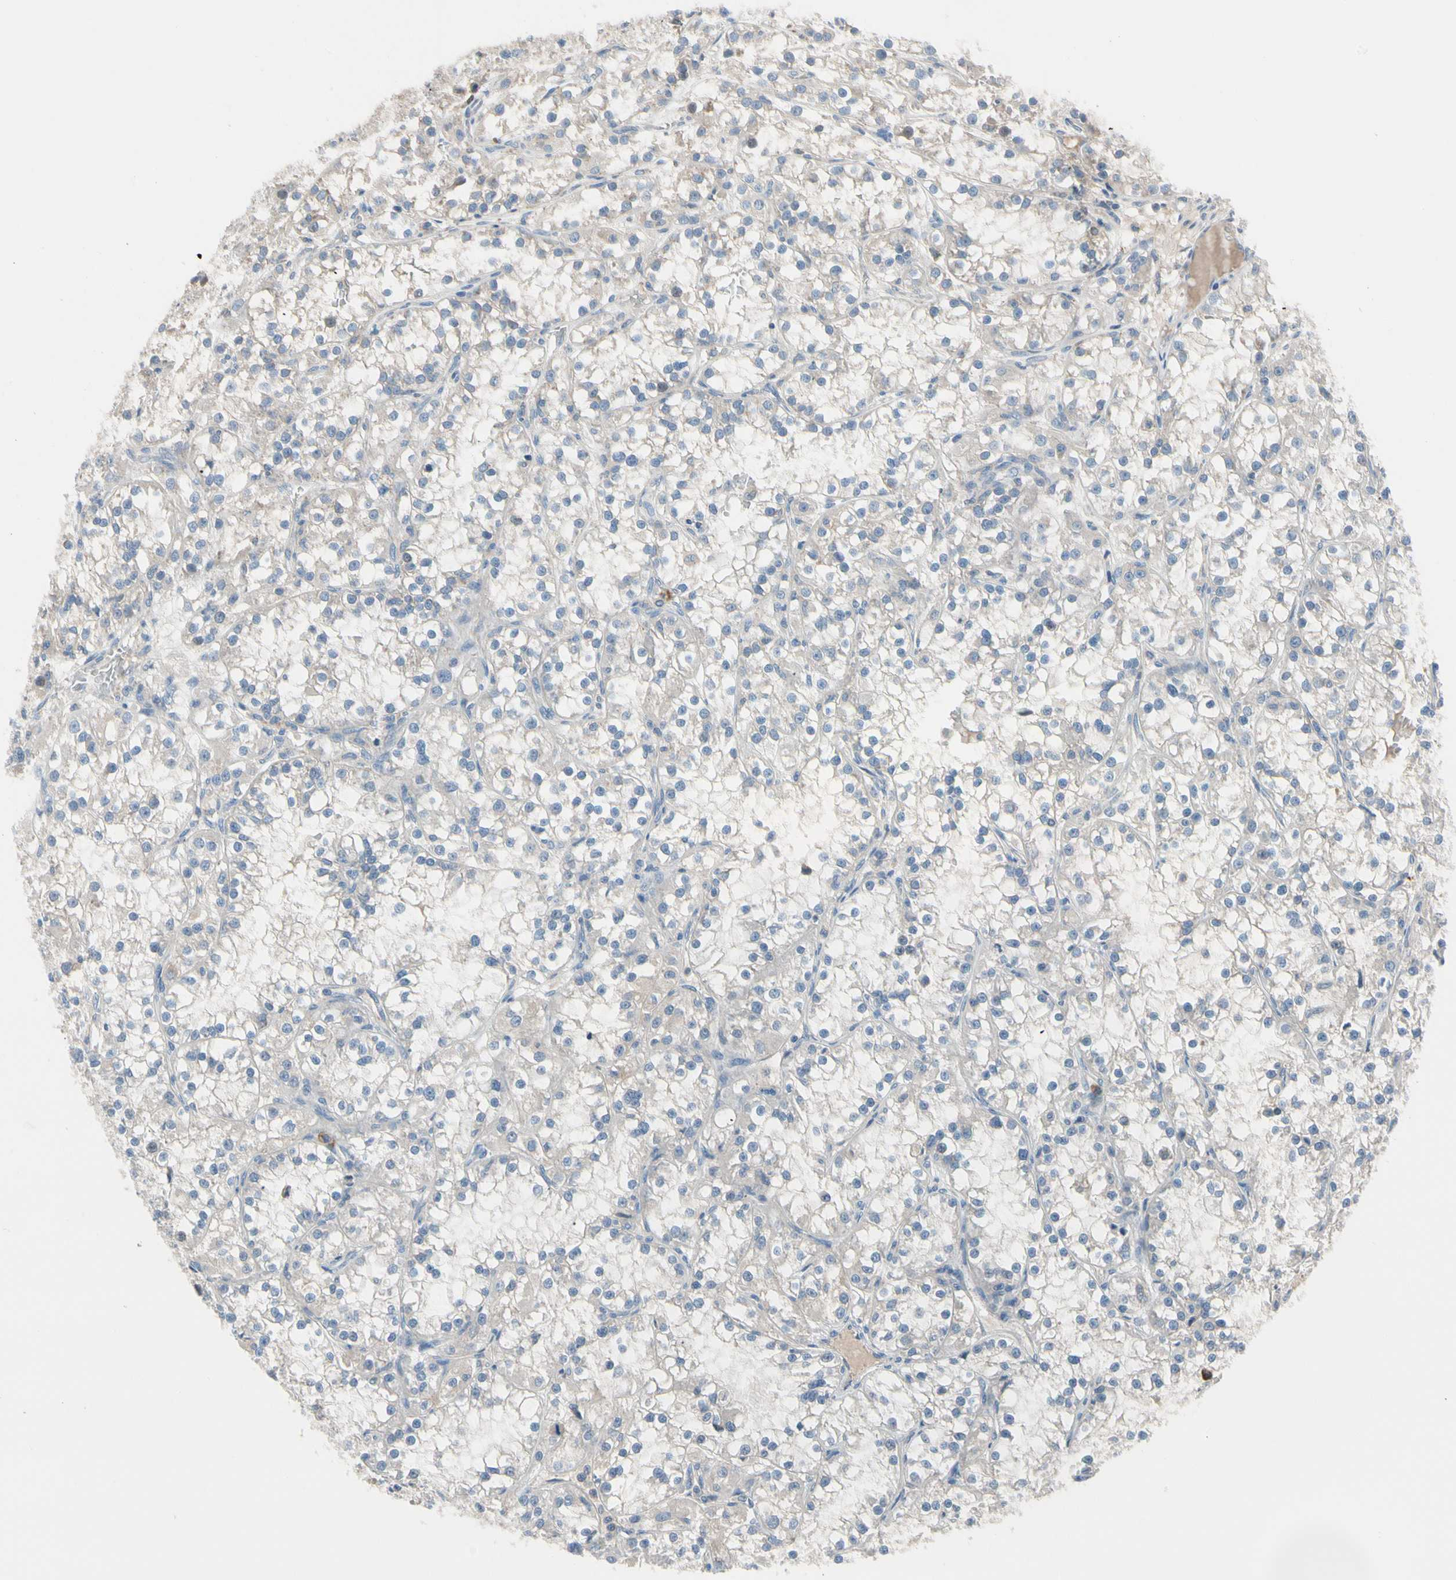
{"staining": {"intensity": "negative", "quantity": "none", "location": "none"}, "tissue": "renal cancer", "cell_type": "Tumor cells", "image_type": "cancer", "snomed": [{"axis": "morphology", "description": "Adenocarcinoma, NOS"}, {"axis": "topography", "description": "Kidney"}], "caption": "High power microscopy micrograph of an IHC histopathology image of adenocarcinoma (renal), revealing no significant staining in tumor cells.", "gene": "HJURP", "patient": {"sex": "female", "age": 52}}